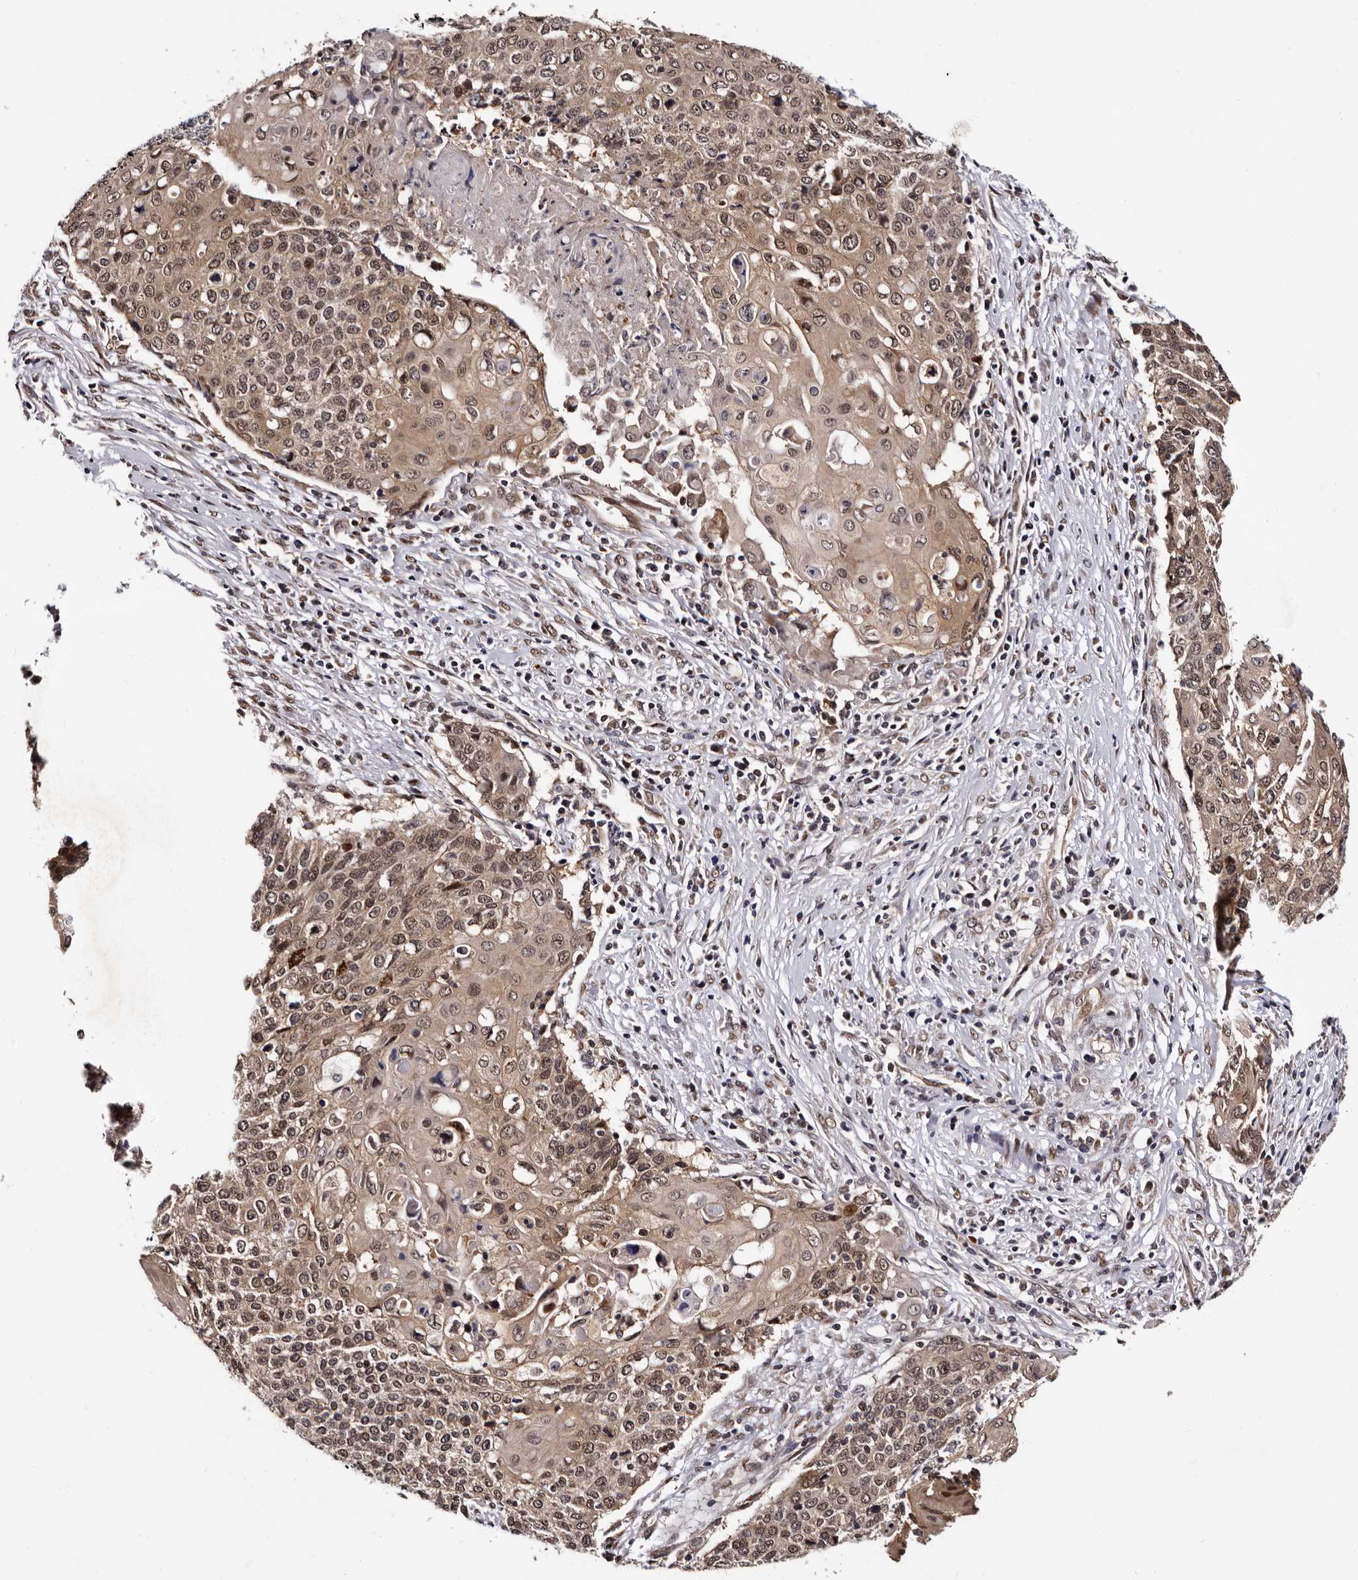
{"staining": {"intensity": "weak", "quantity": ">75%", "location": "cytoplasmic/membranous,nuclear"}, "tissue": "cervical cancer", "cell_type": "Tumor cells", "image_type": "cancer", "snomed": [{"axis": "morphology", "description": "Squamous cell carcinoma, NOS"}, {"axis": "topography", "description": "Cervix"}], "caption": "Squamous cell carcinoma (cervical) stained for a protein (brown) reveals weak cytoplasmic/membranous and nuclear positive staining in about >75% of tumor cells.", "gene": "GLRX3", "patient": {"sex": "female", "age": 39}}